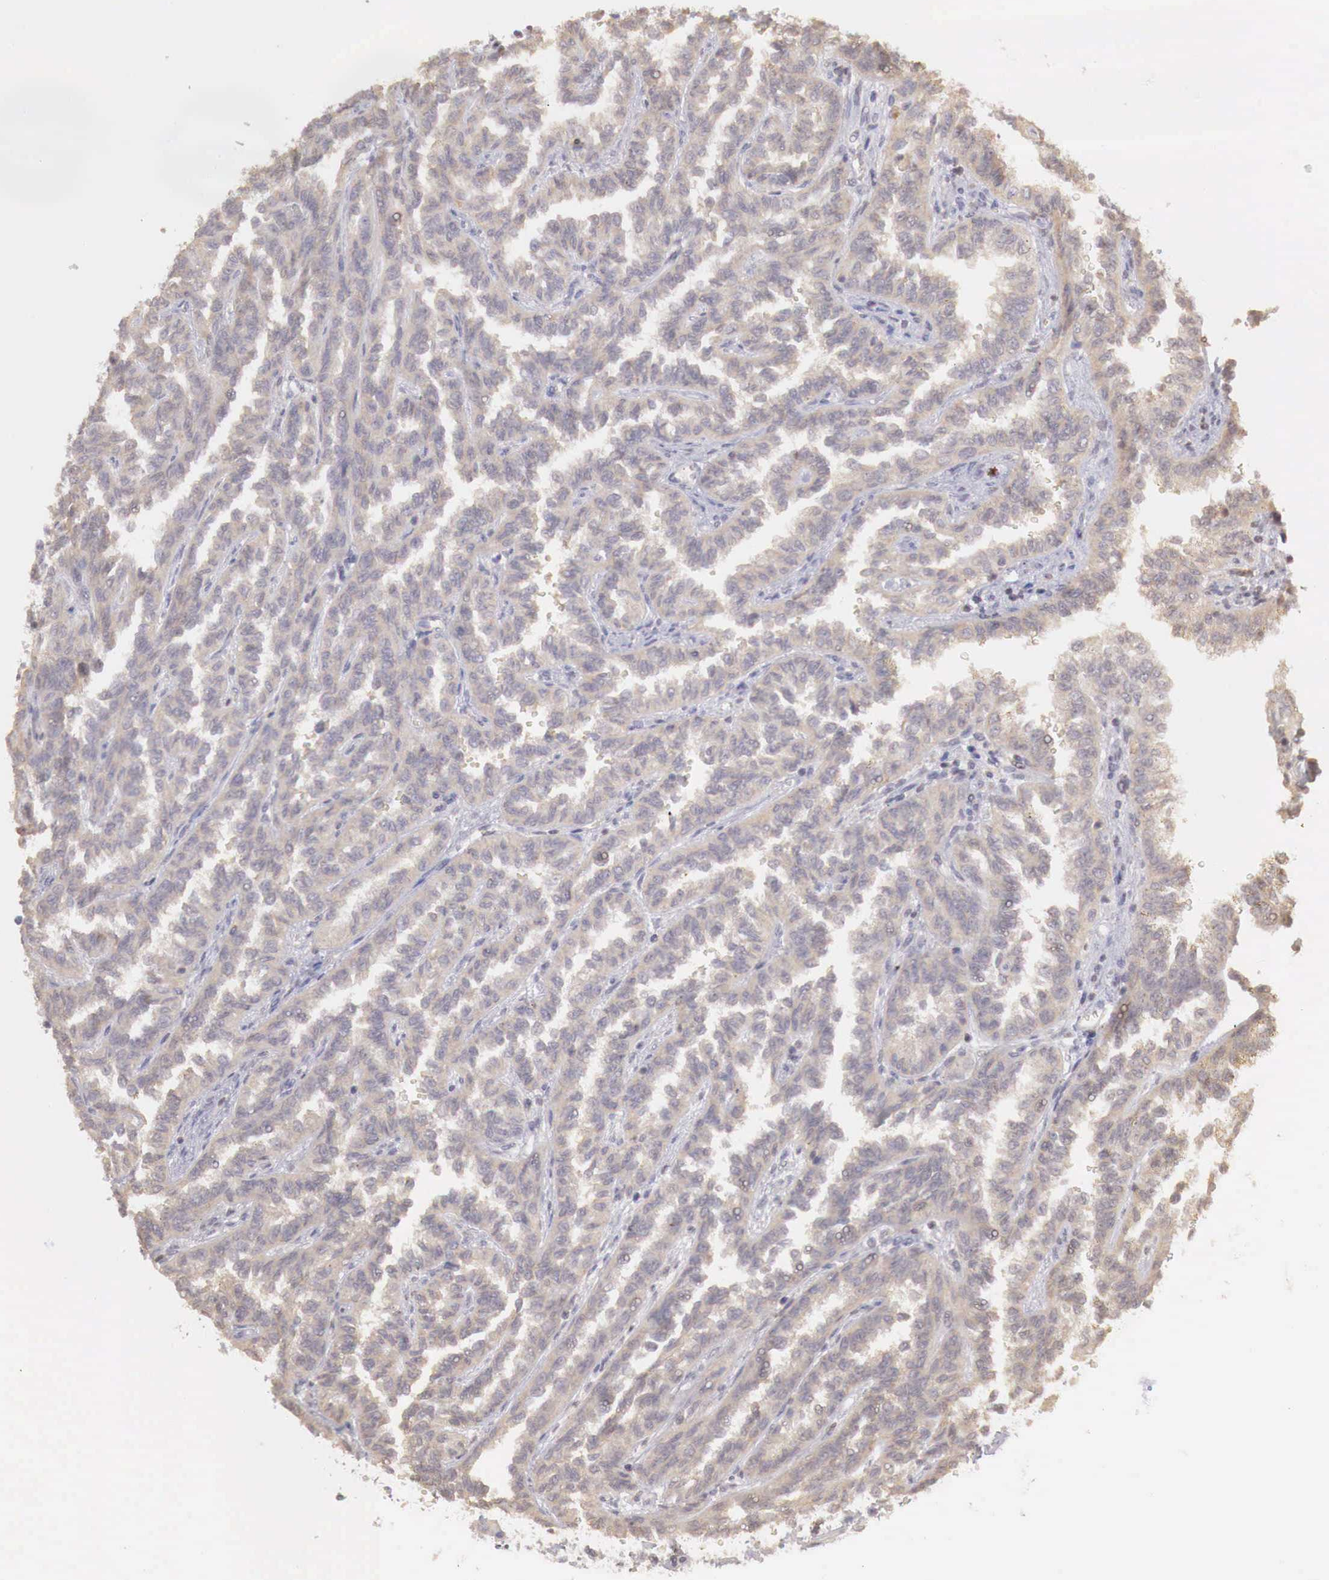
{"staining": {"intensity": "weak", "quantity": ">75%", "location": "cytoplasmic/membranous"}, "tissue": "renal cancer", "cell_type": "Tumor cells", "image_type": "cancer", "snomed": [{"axis": "morphology", "description": "Inflammation, NOS"}, {"axis": "morphology", "description": "Adenocarcinoma, NOS"}, {"axis": "topography", "description": "Kidney"}], "caption": "A low amount of weak cytoplasmic/membranous positivity is identified in about >75% of tumor cells in adenocarcinoma (renal) tissue. Nuclei are stained in blue.", "gene": "TBC1D9", "patient": {"sex": "male", "age": 68}}